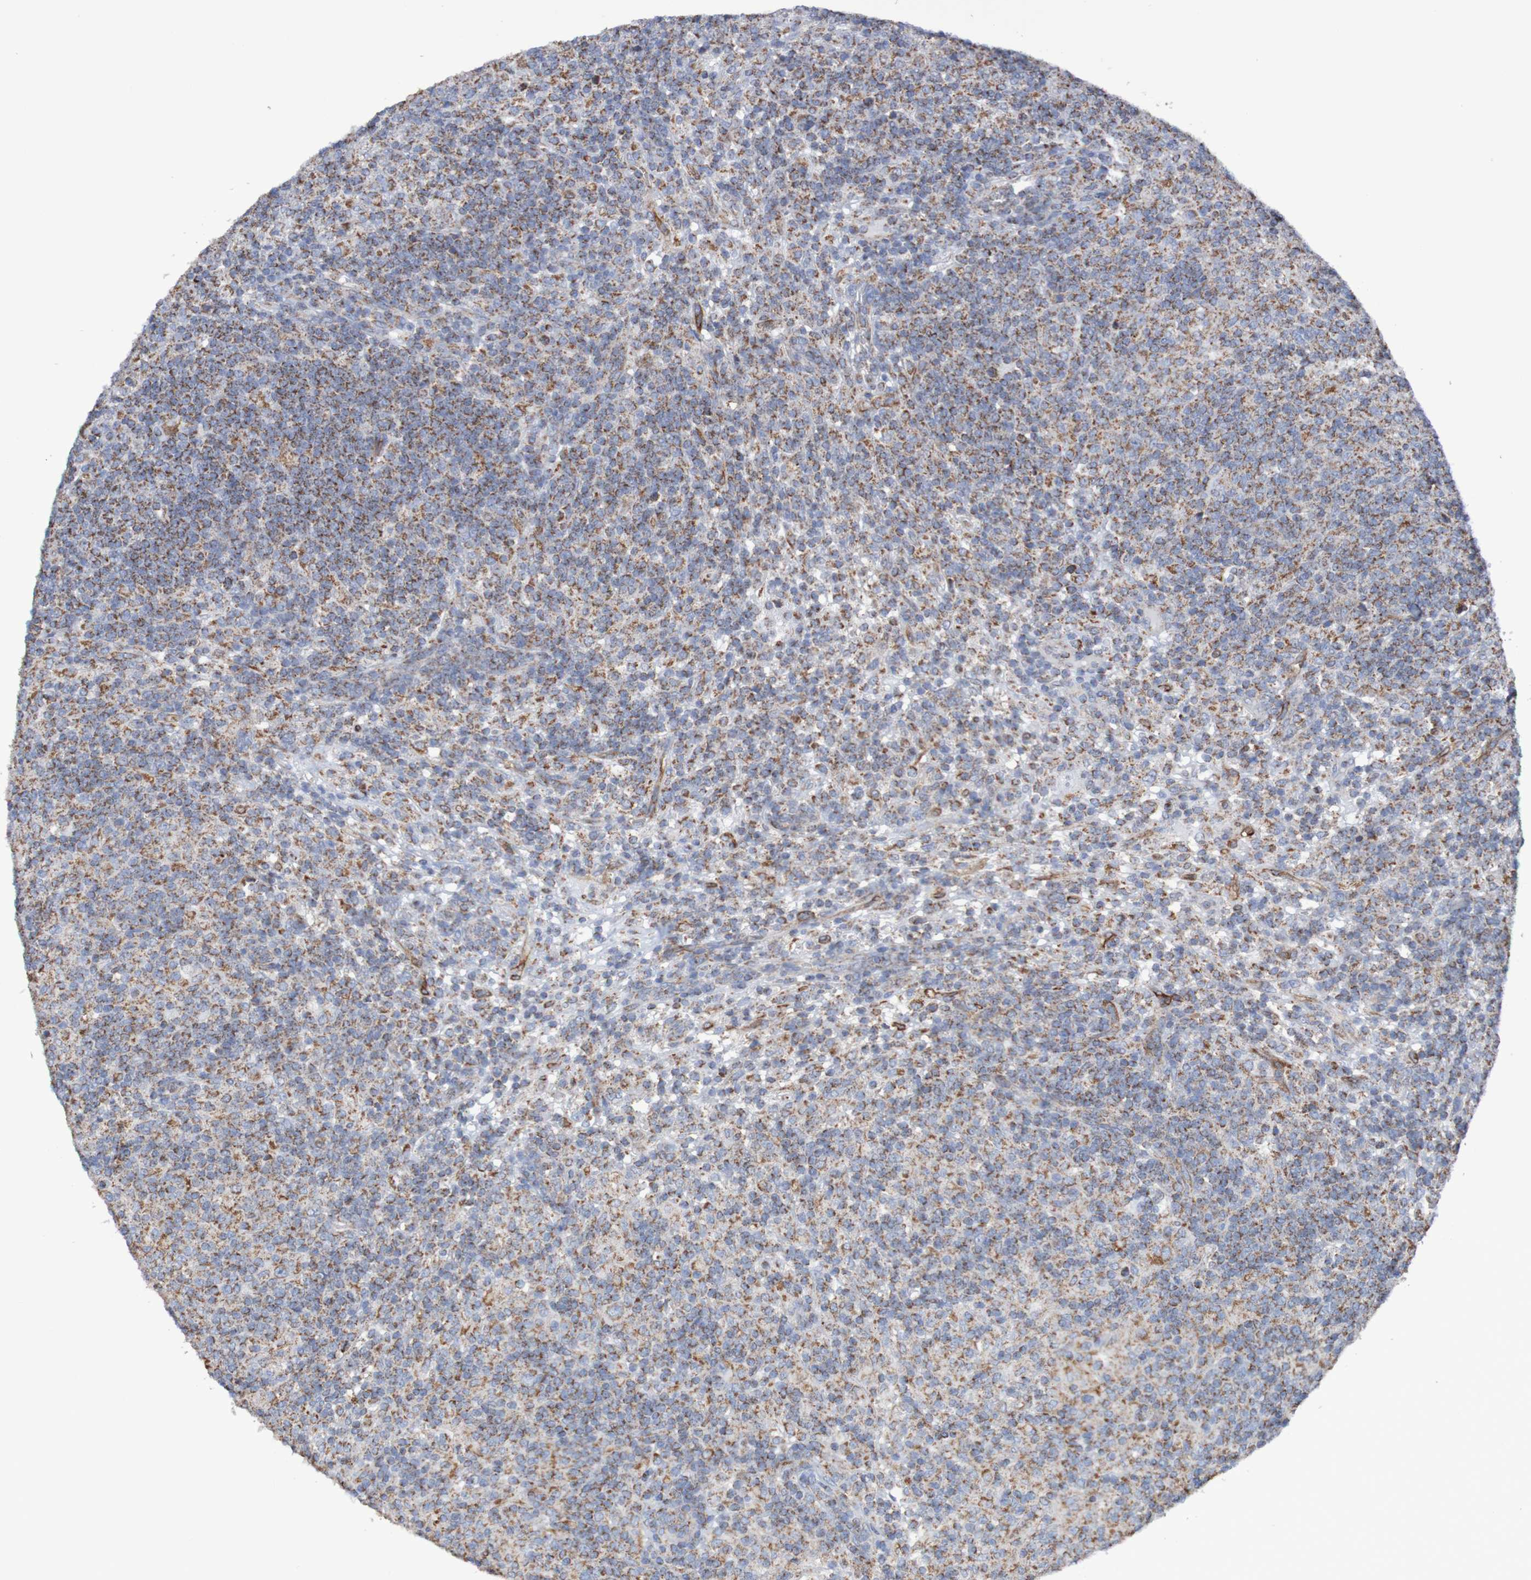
{"staining": {"intensity": "moderate", "quantity": ">75%", "location": "cytoplasmic/membranous"}, "tissue": "lymphoma", "cell_type": "Tumor cells", "image_type": "cancer", "snomed": [{"axis": "morphology", "description": "Hodgkin's disease, NOS"}, {"axis": "topography", "description": "Lymph node"}], "caption": "An IHC histopathology image of tumor tissue is shown. Protein staining in brown labels moderate cytoplasmic/membranous positivity in lymphoma within tumor cells.", "gene": "MMEL1", "patient": {"sex": "male", "age": 70}}